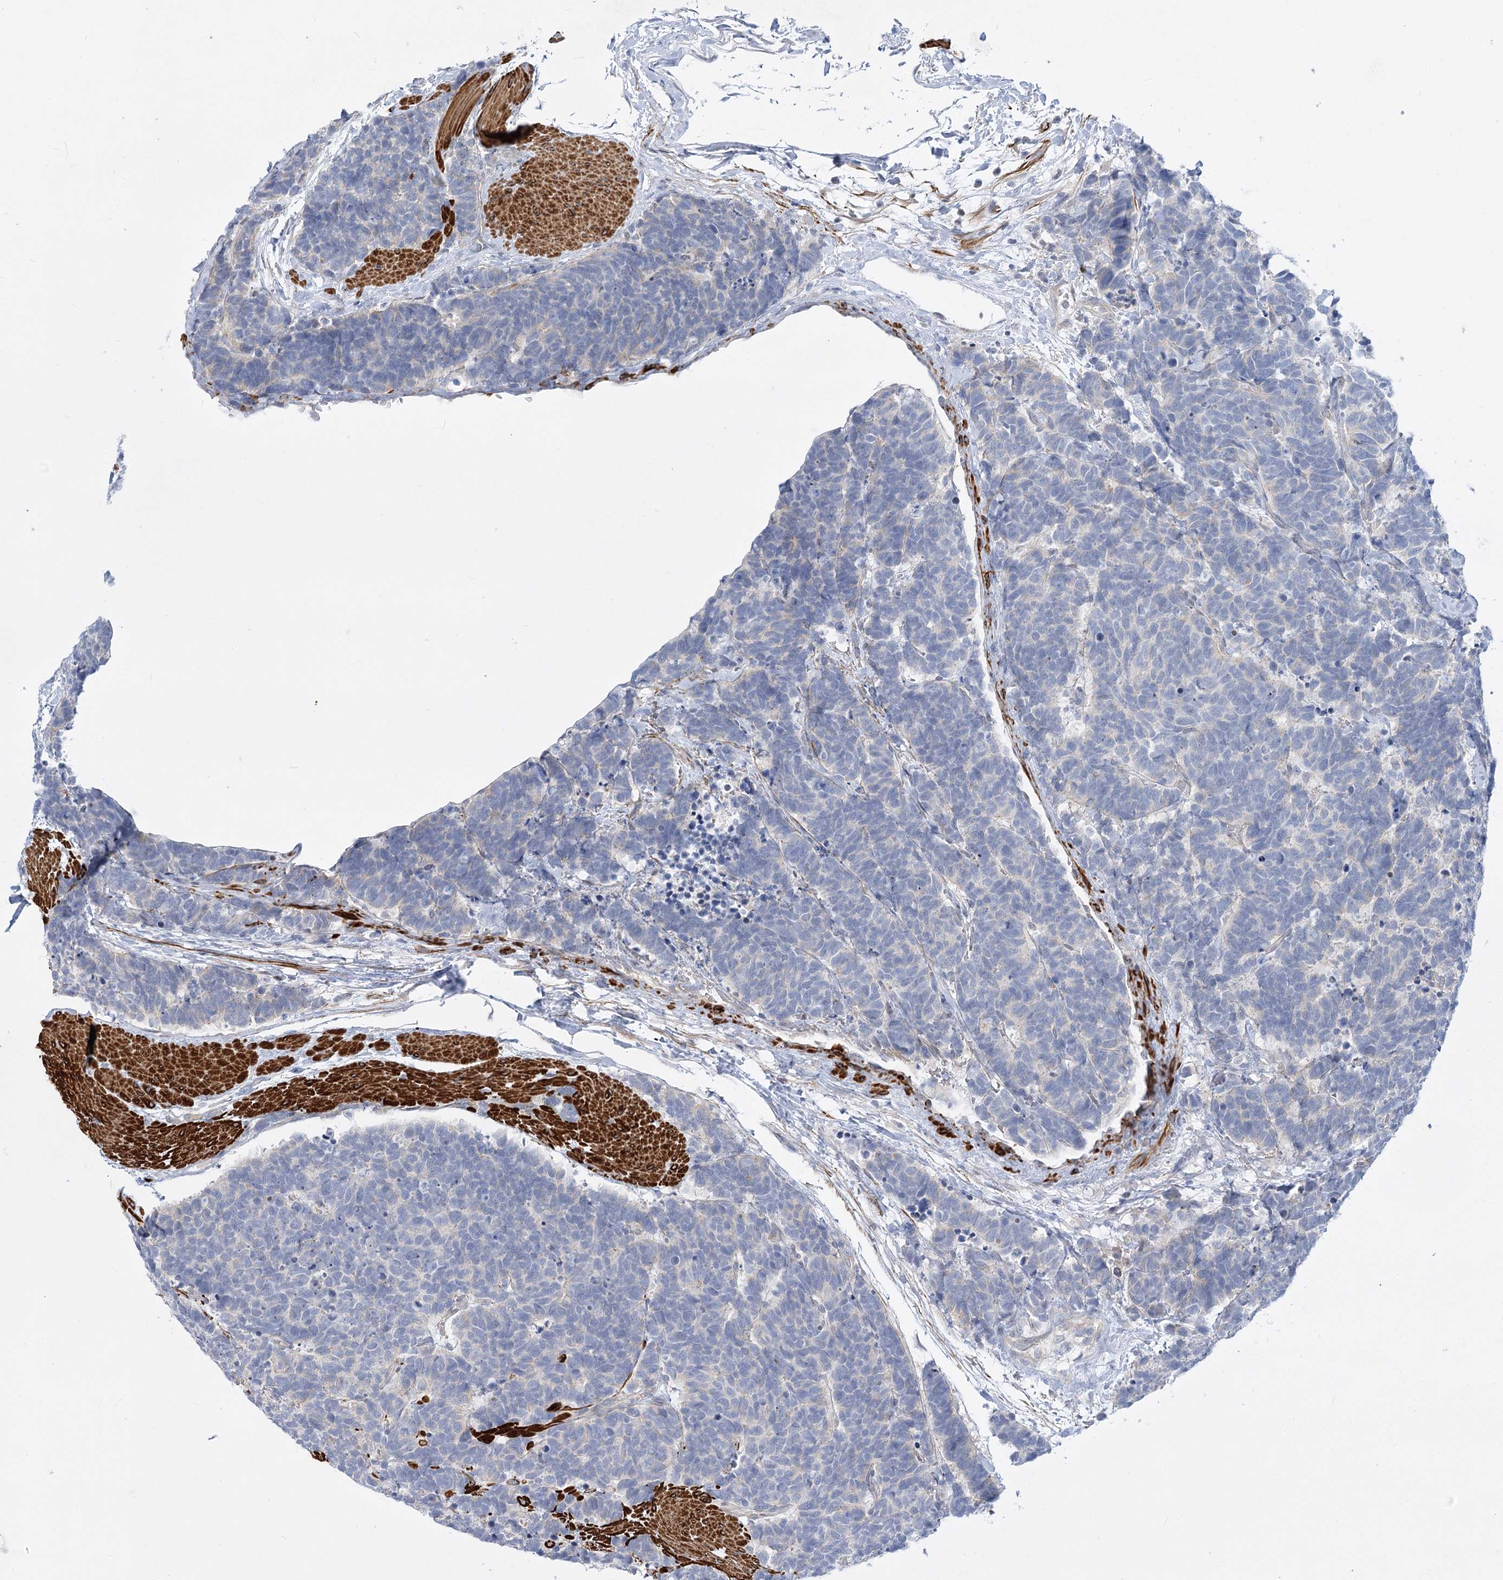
{"staining": {"intensity": "negative", "quantity": "none", "location": "none"}, "tissue": "carcinoid", "cell_type": "Tumor cells", "image_type": "cancer", "snomed": [{"axis": "morphology", "description": "Carcinoma, NOS"}, {"axis": "morphology", "description": "Carcinoid, malignant, NOS"}, {"axis": "topography", "description": "Urinary bladder"}], "caption": "Human carcinoid (malignant) stained for a protein using immunohistochemistry (IHC) exhibits no positivity in tumor cells.", "gene": "ARSI", "patient": {"sex": "male", "age": 57}}